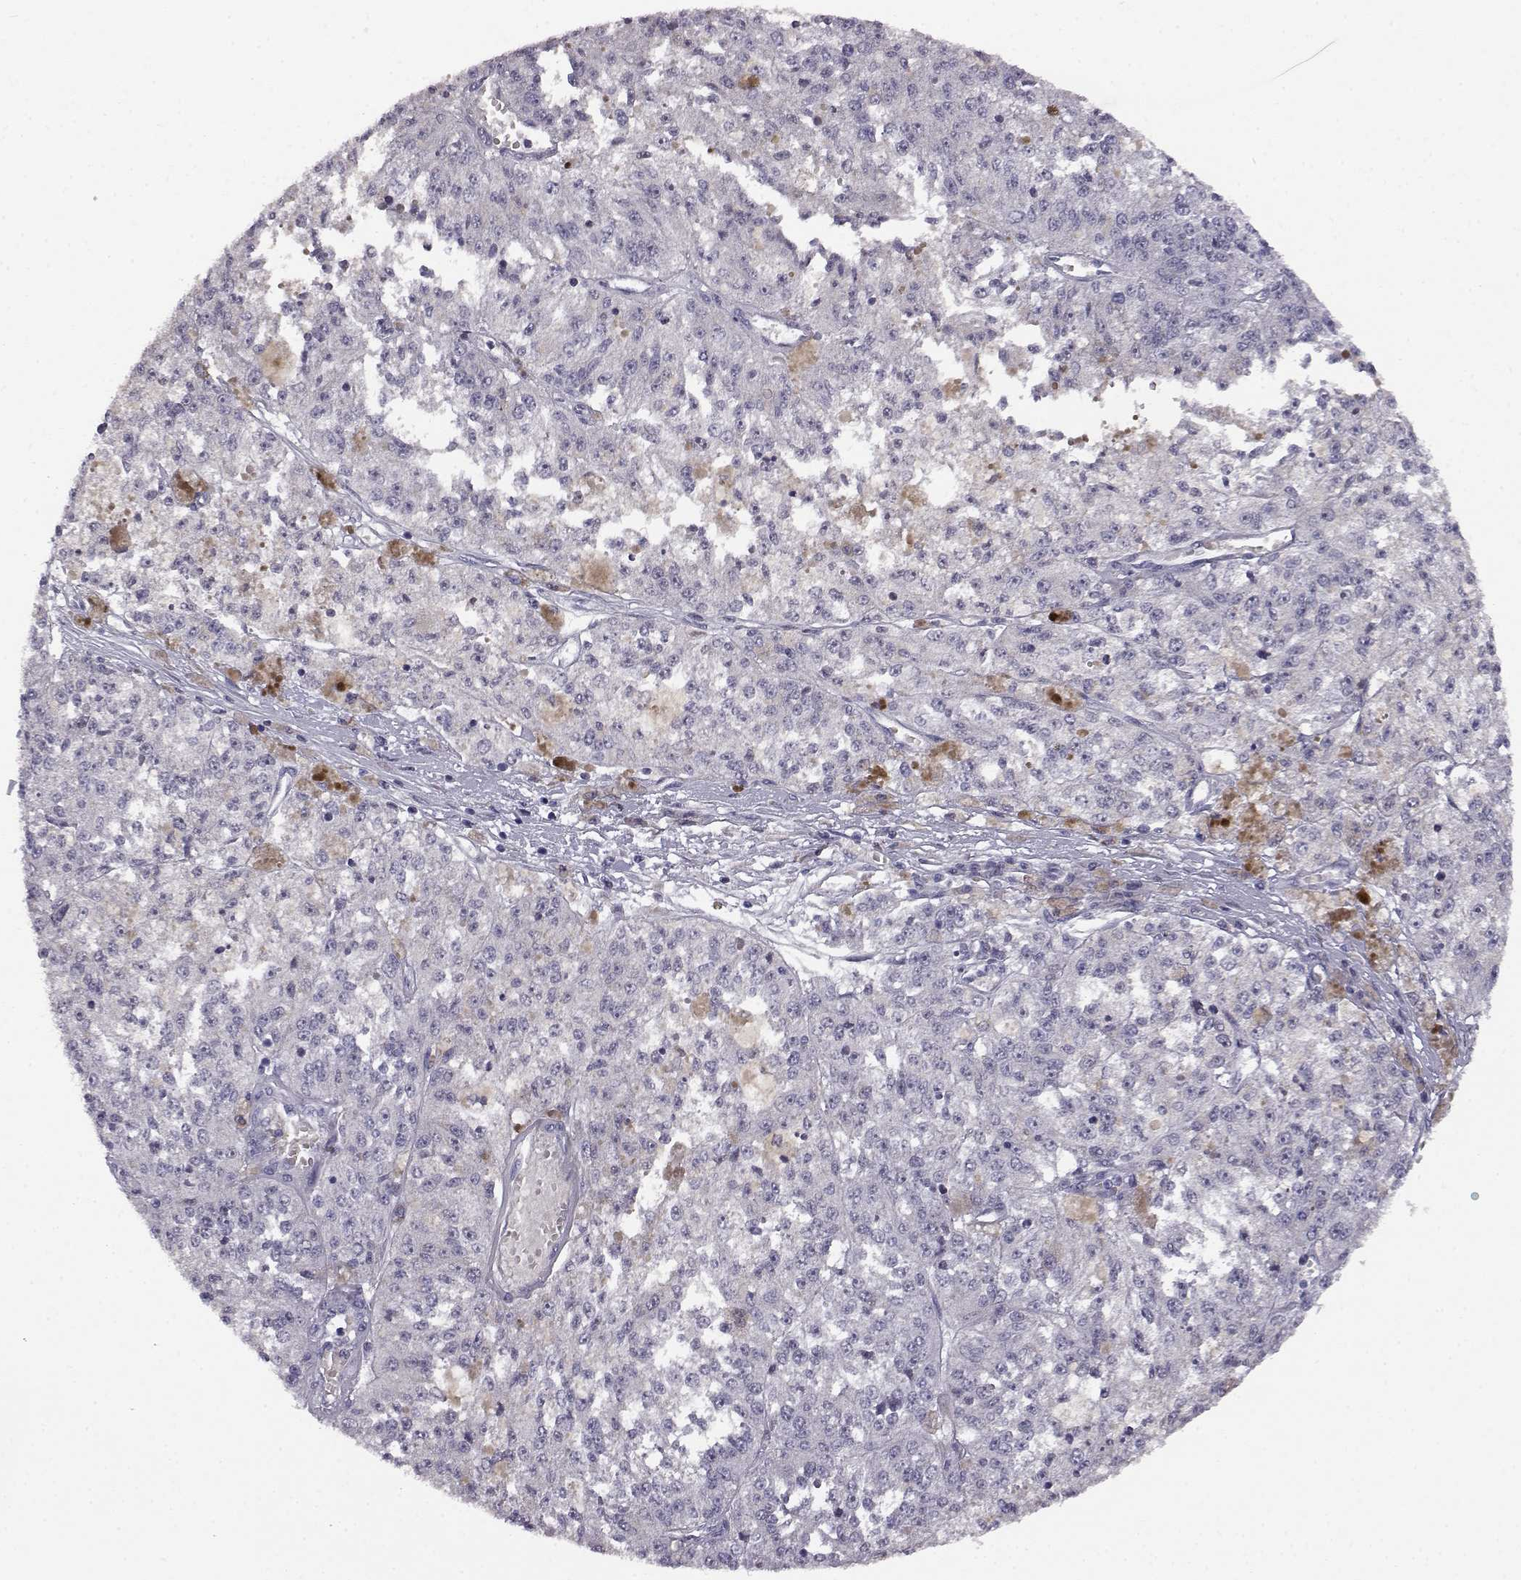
{"staining": {"intensity": "negative", "quantity": "none", "location": "none"}, "tissue": "melanoma", "cell_type": "Tumor cells", "image_type": "cancer", "snomed": [{"axis": "morphology", "description": "Malignant melanoma, Metastatic site"}, {"axis": "topography", "description": "Lymph node"}], "caption": "This histopathology image is of melanoma stained with immunohistochemistry to label a protein in brown with the nuclei are counter-stained blue. There is no staining in tumor cells. Nuclei are stained in blue.", "gene": "AKR1B1", "patient": {"sex": "female", "age": 64}}